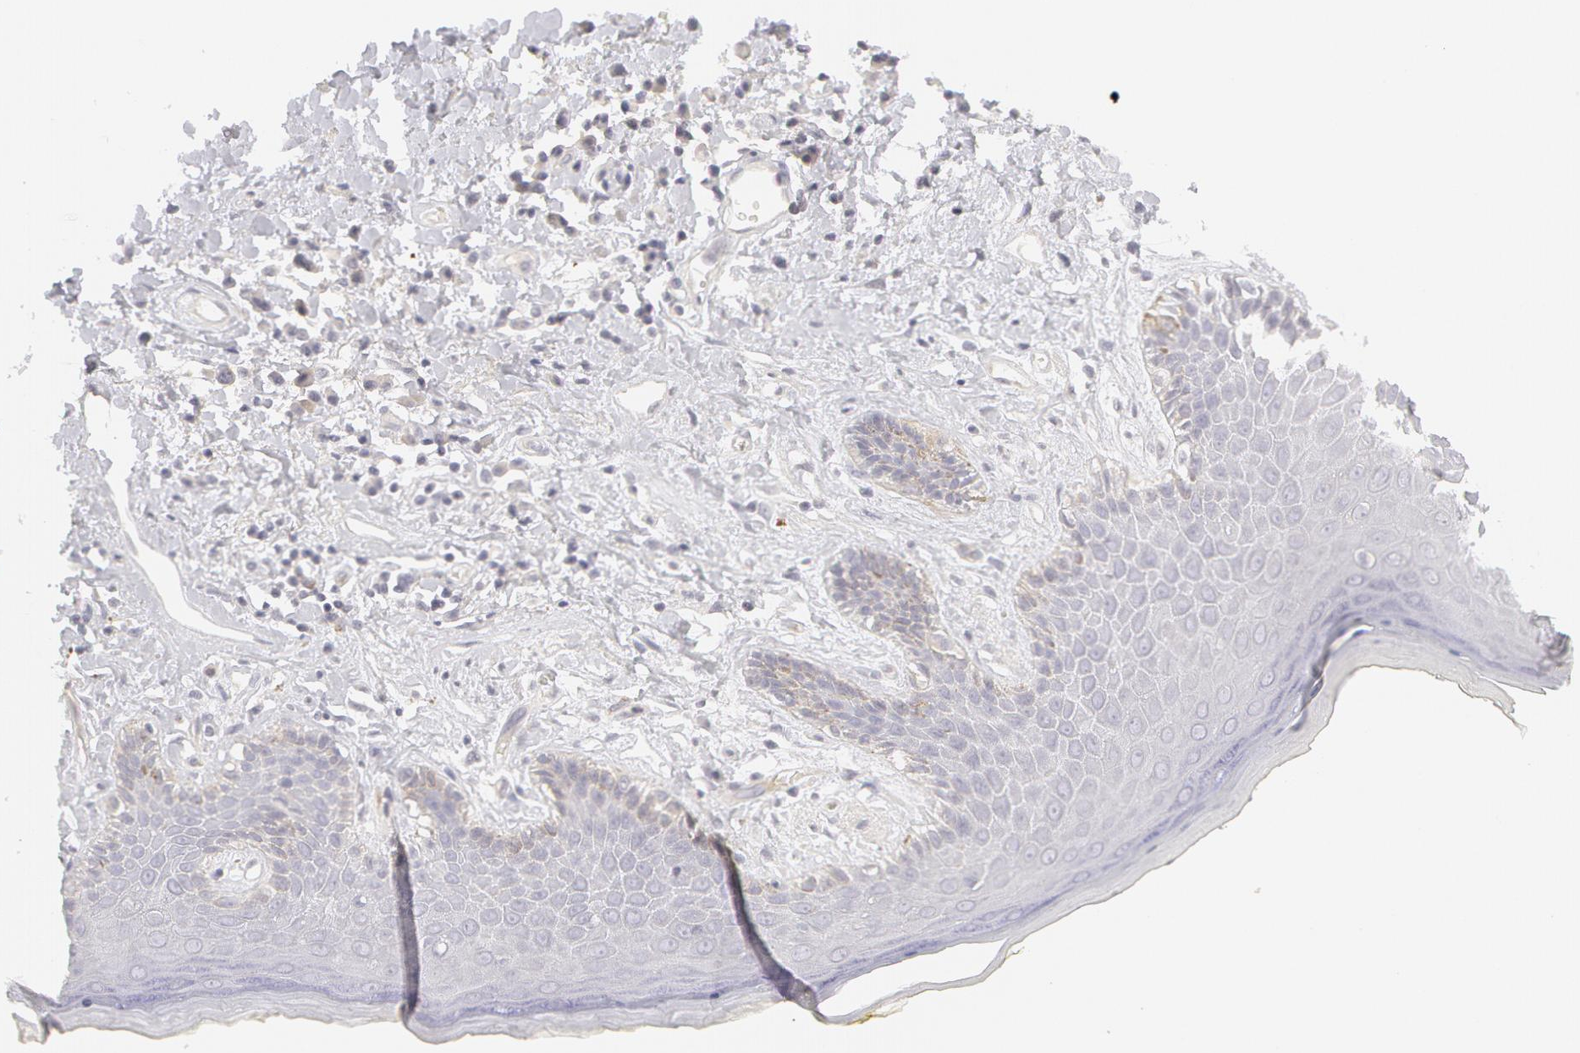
{"staining": {"intensity": "negative", "quantity": "none", "location": "none"}, "tissue": "skin", "cell_type": "Epidermal cells", "image_type": "normal", "snomed": [{"axis": "morphology", "description": "Normal tissue, NOS"}, {"axis": "topography", "description": "Skin"}, {"axis": "topography", "description": "Anal"}], "caption": "Image shows no significant protein staining in epidermal cells of normal skin. Nuclei are stained in blue.", "gene": "ABCB1", "patient": {"sex": "male", "age": 61}}